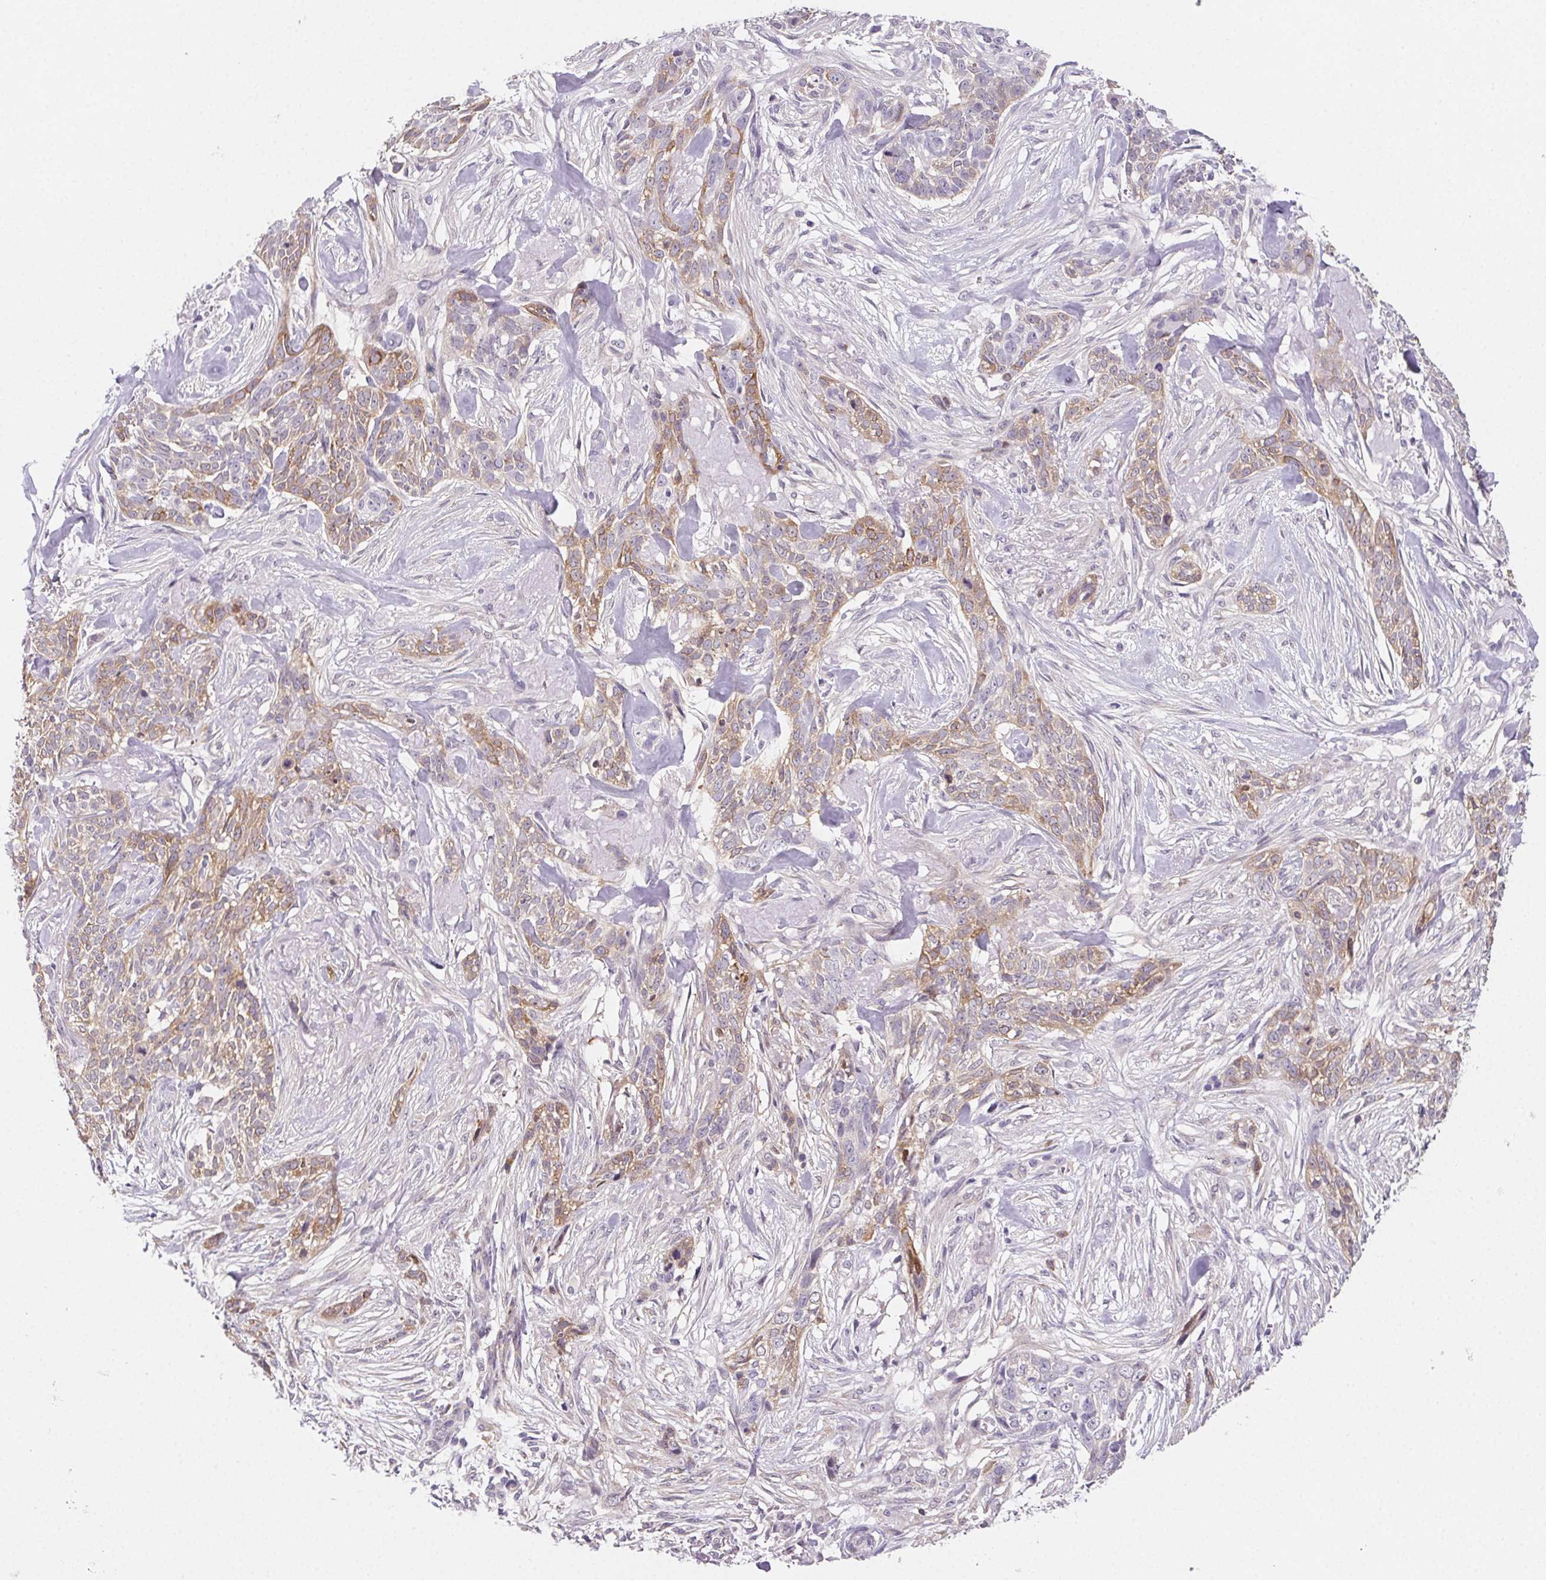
{"staining": {"intensity": "weak", "quantity": "25%-75%", "location": "cytoplasmic/membranous"}, "tissue": "skin cancer", "cell_type": "Tumor cells", "image_type": "cancer", "snomed": [{"axis": "morphology", "description": "Basal cell carcinoma"}, {"axis": "topography", "description": "Skin"}], "caption": "There is low levels of weak cytoplasmic/membranous staining in tumor cells of skin cancer (basal cell carcinoma), as demonstrated by immunohistochemical staining (brown color).", "gene": "GBP1", "patient": {"sex": "male", "age": 74}}